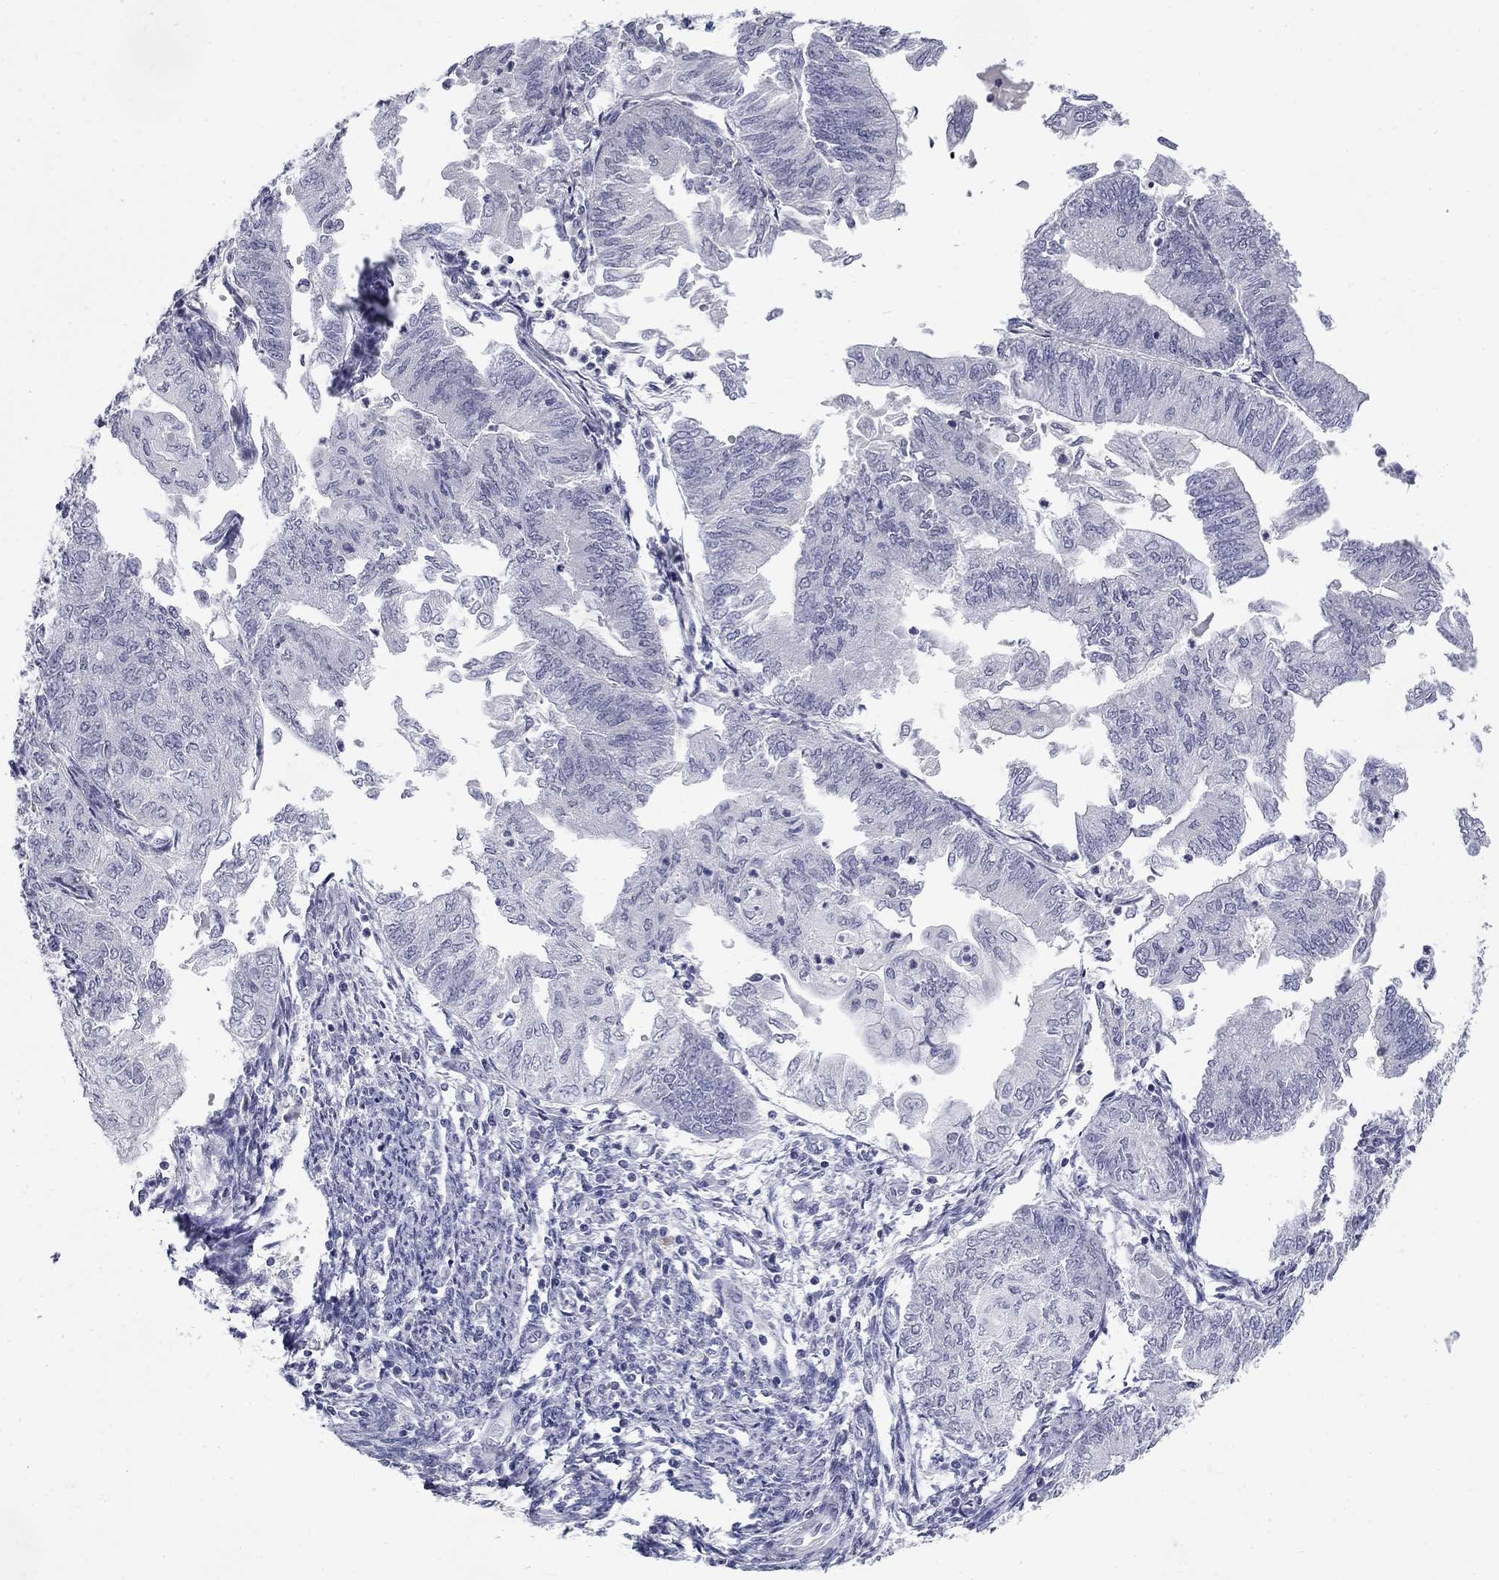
{"staining": {"intensity": "negative", "quantity": "none", "location": "none"}, "tissue": "endometrial cancer", "cell_type": "Tumor cells", "image_type": "cancer", "snomed": [{"axis": "morphology", "description": "Adenocarcinoma, NOS"}, {"axis": "topography", "description": "Endometrium"}], "caption": "An image of endometrial cancer (adenocarcinoma) stained for a protein reveals no brown staining in tumor cells.", "gene": "CTNND2", "patient": {"sex": "female", "age": 59}}